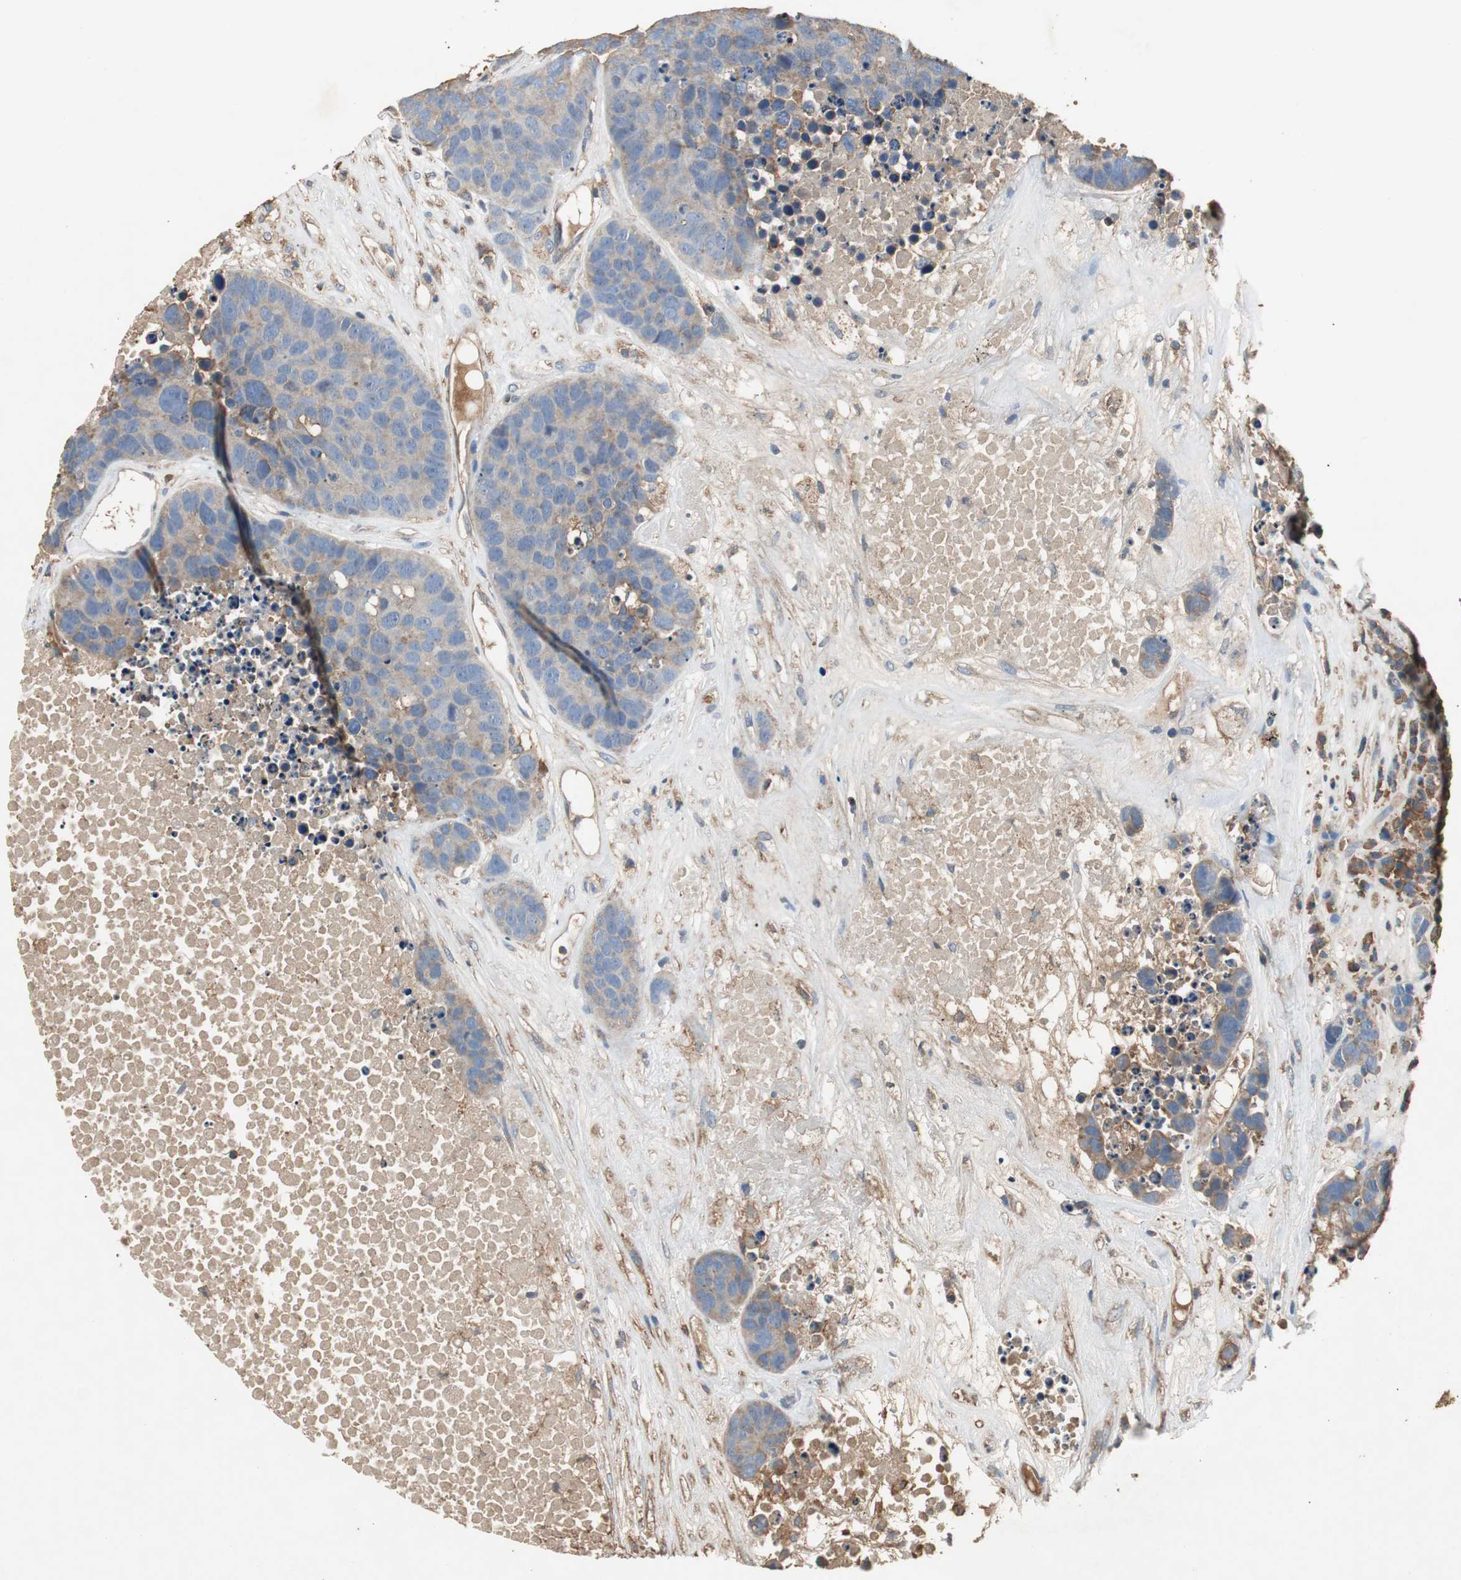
{"staining": {"intensity": "weak", "quantity": "<25%", "location": "cytoplasmic/membranous"}, "tissue": "carcinoid", "cell_type": "Tumor cells", "image_type": "cancer", "snomed": [{"axis": "morphology", "description": "Carcinoid, malignant, NOS"}, {"axis": "topography", "description": "Lung"}], "caption": "DAB immunohistochemical staining of carcinoid shows no significant positivity in tumor cells. (Stains: DAB immunohistochemistry (IHC) with hematoxylin counter stain, Microscopy: brightfield microscopy at high magnification).", "gene": "TNFRSF14", "patient": {"sex": "male", "age": 60}}